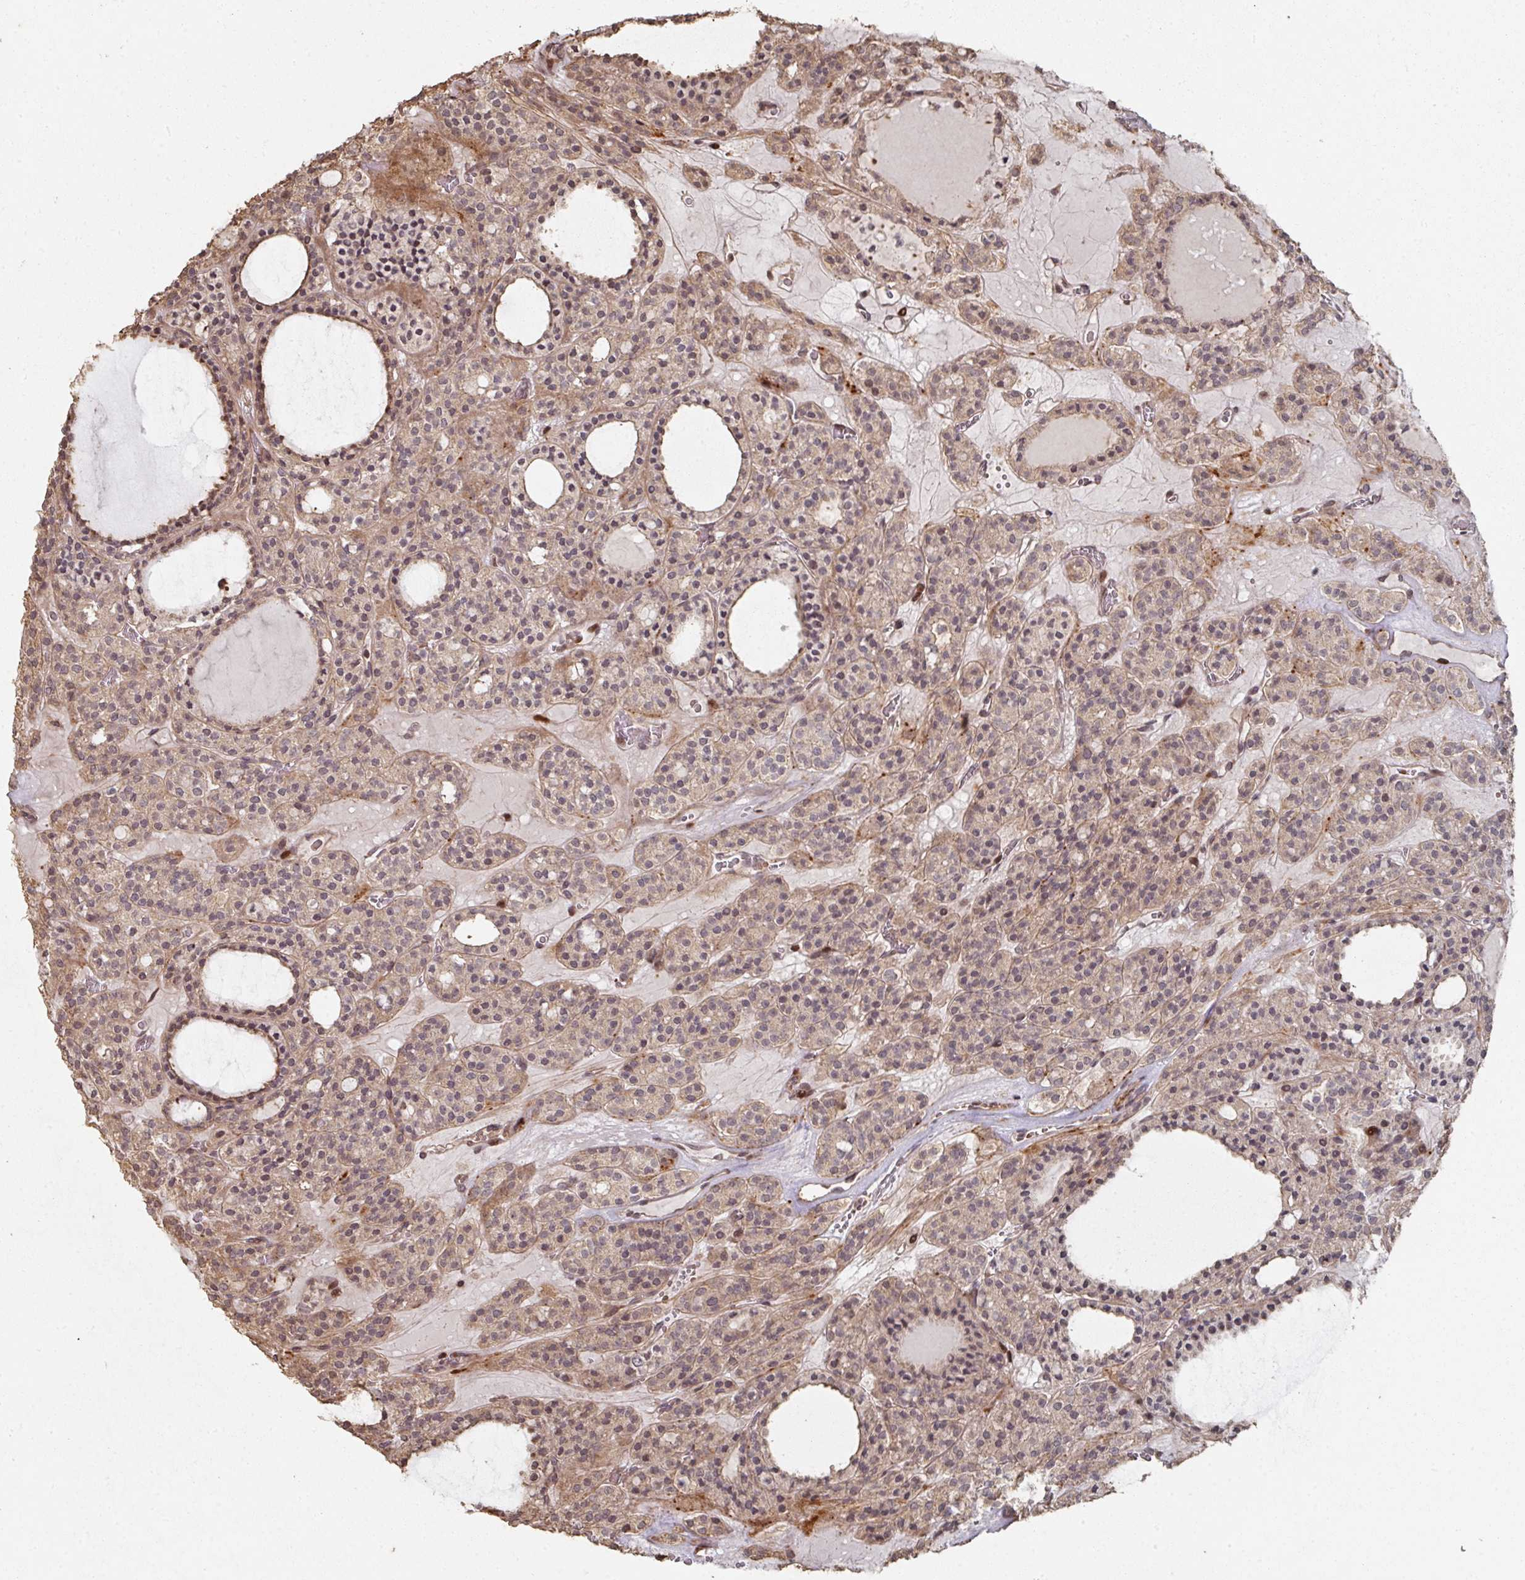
{"staining": {"intensity": "moderate", "quantity": ">75%", "location": "cytoplasmic/membranous,nuclear"}, "tissue": "thyroid cancer", "cell_type": "Tumor cells", "image_type": "cancer", "snomed": [{"axis": "morphology", "description": "Follicular adenoma carcinoma, NOS"}, {"axis": "topography", "description": "Thyroid gland"}], "caption": "Thyroid cancer stained for a protein (brown) exhibits moderate cytoplasmic/membranous and nuclear positive positivity in approximately >75% of tumor cells.", "gene": "CA7", "patient": {"sex": "female", "age": 63}}